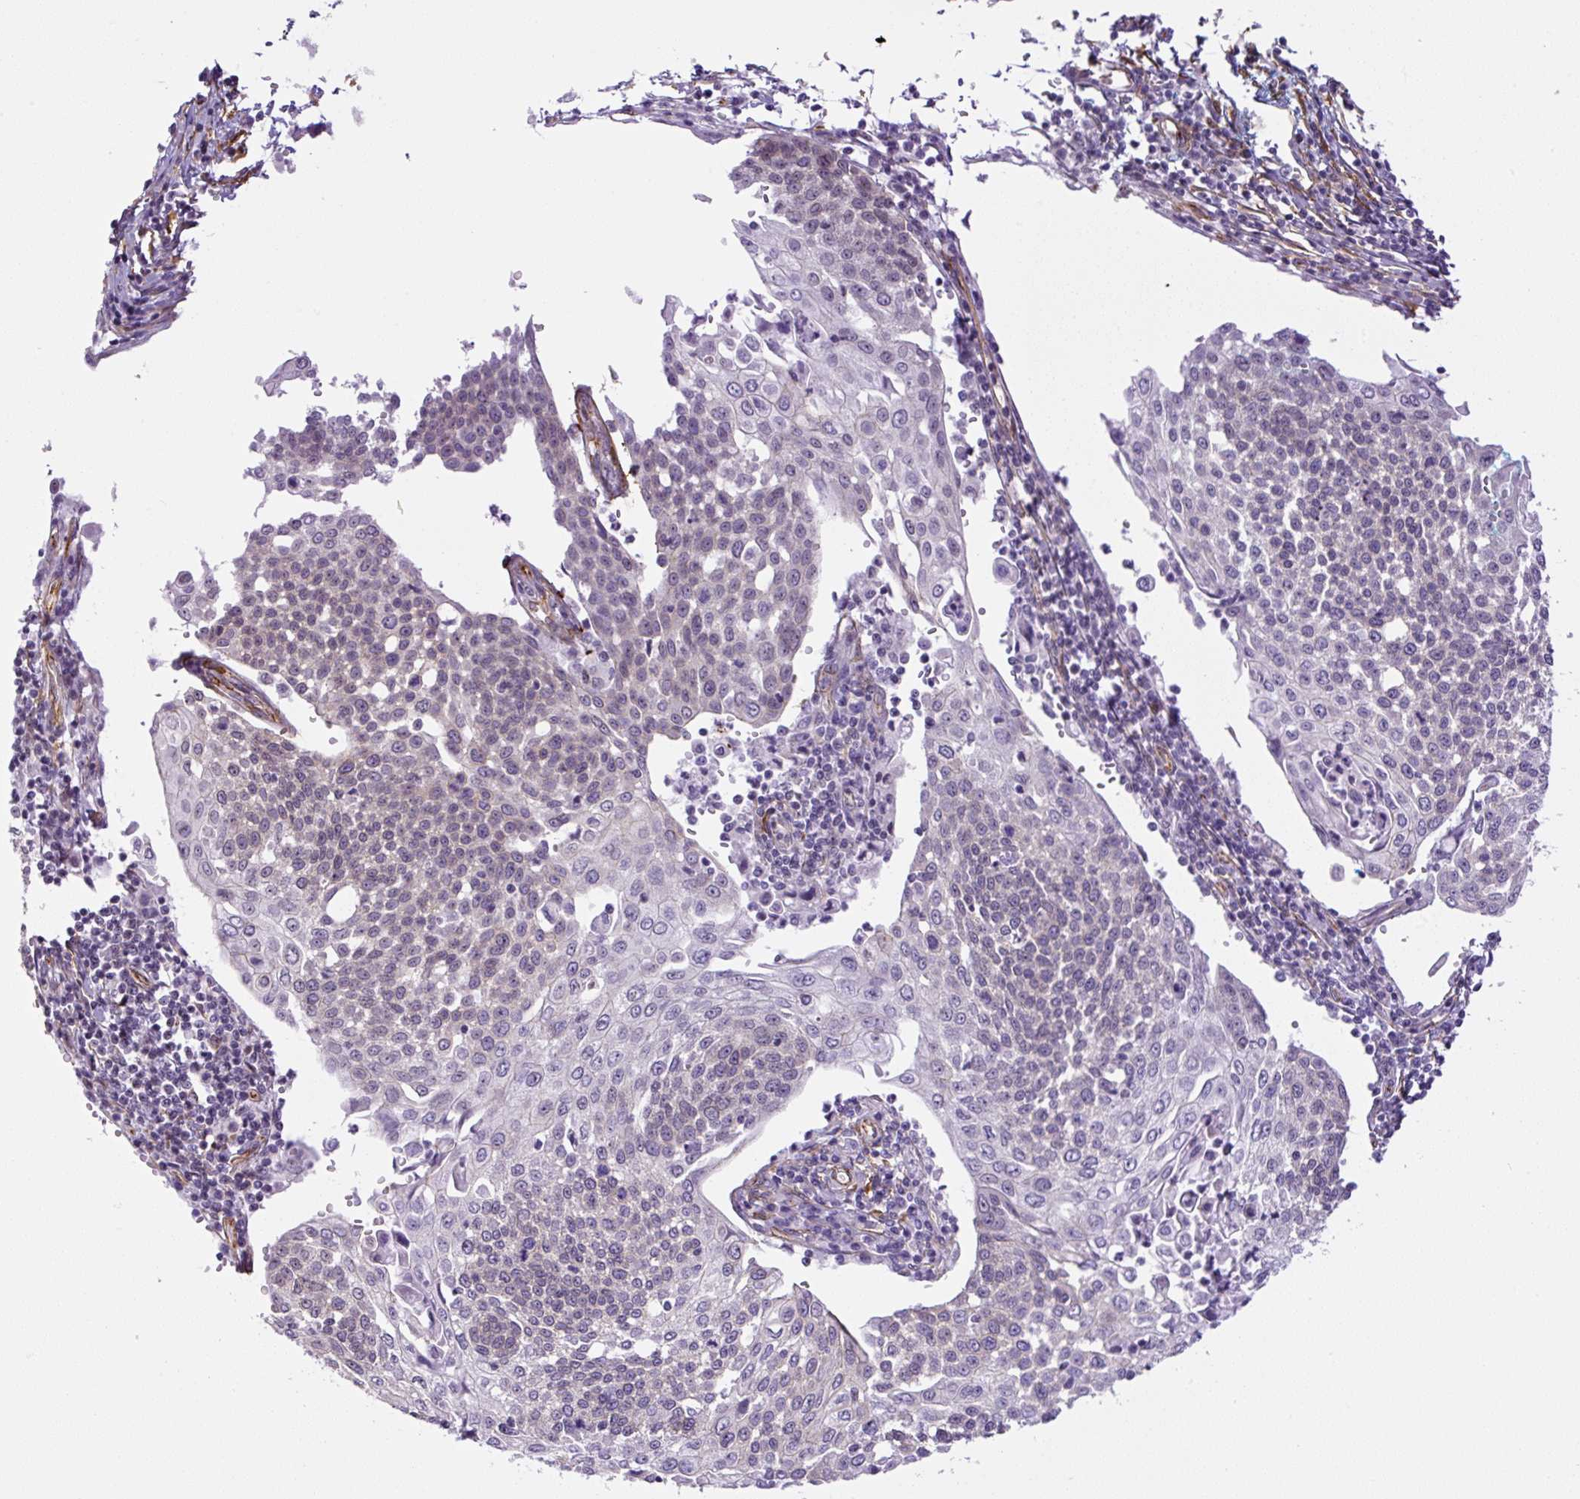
{"staining": {"intensity": "negative", "quantity": "none", "location": "none"}, "tissue": "cervical cancer", "cell_type": "Tumor cells", "image_type": "cancer", "snomed": [{"axis": "morphology", "description": "Squamous cell carcinoma, NOS"}, {"axis": "topography", "description": "Cervix"}], "caption": "Human cervical squamous cell carcinoma stained for a protein using immunohistochemistry (IHC) demonstrates no positivity in tumor cells.", "gene": "MYO5C", "patient": {"sex": "female", "age": 34}}